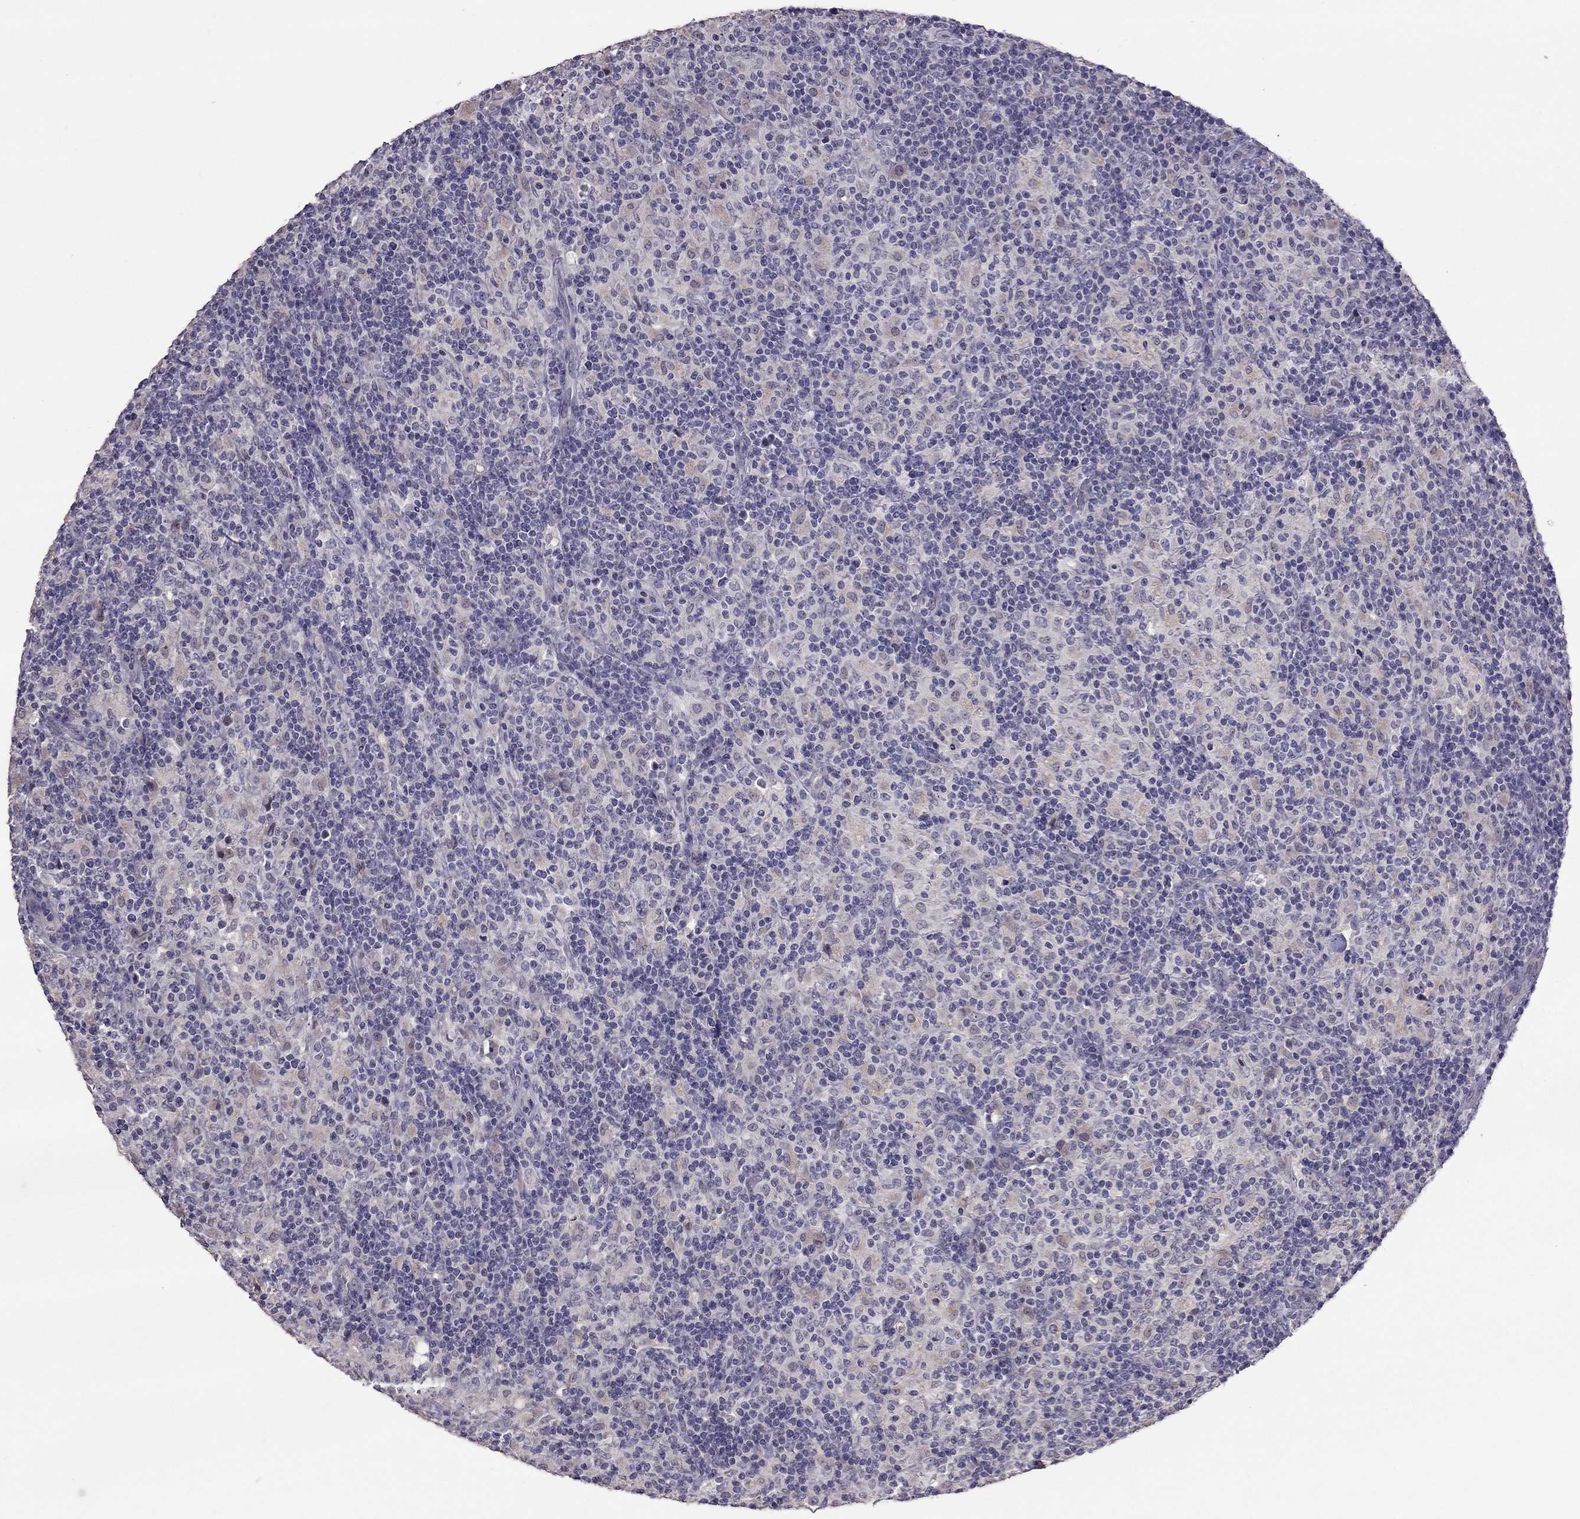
{"staining": {"intensity": "negative", "quantity": "none", "location": "none"}, "tissue": "lymphoma", "cell_type": "Tumor cells", "image_type": "cancer", "snomed": [{"axis": "morphology", "description": "Hodgkin's disease, NOS"}, {"axis": "topography", "description": "Lymph node"}], "caption": "Lymphoma stained for a protein using immunohistochemistry (IHC) exhibits no expression tumor cells.", "gene": "LRRC46", "patient": {"sex": "male", "age": 70}}